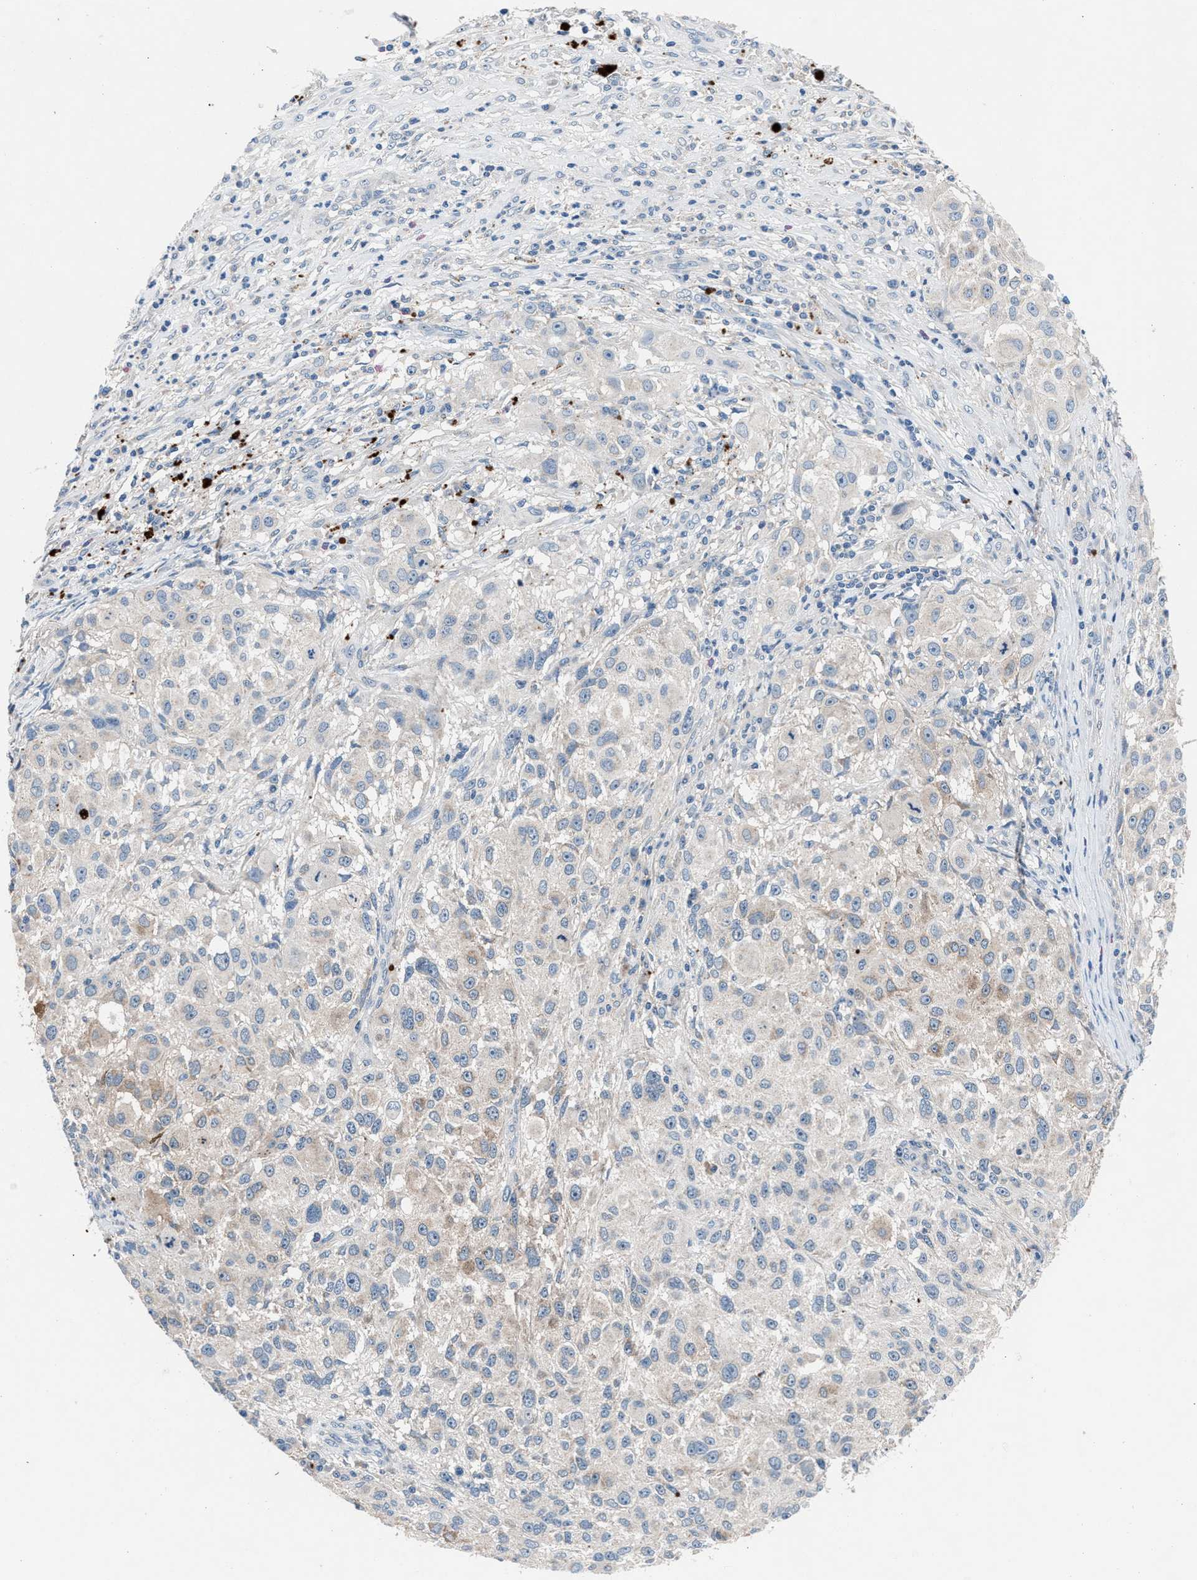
{"staining": {"intensity": "negative", "quantity": "none", "location": "none"}, "tissue": "melanoma", "cell_type": "Tumor cells", "image_type": "cancer", "snomed": [{"axis": "morphology", "description": "Necrosis, NOS"}, {"axis": "morphology", "description": "Malignant melanoma, NOS"}, {"axis": "topography", "description": "Skin"}], "caption": "There is no significant staining in tumor cells of melanoma.", "gene": "DENND6B", "patient": {"sex": "female", "age": 87}}